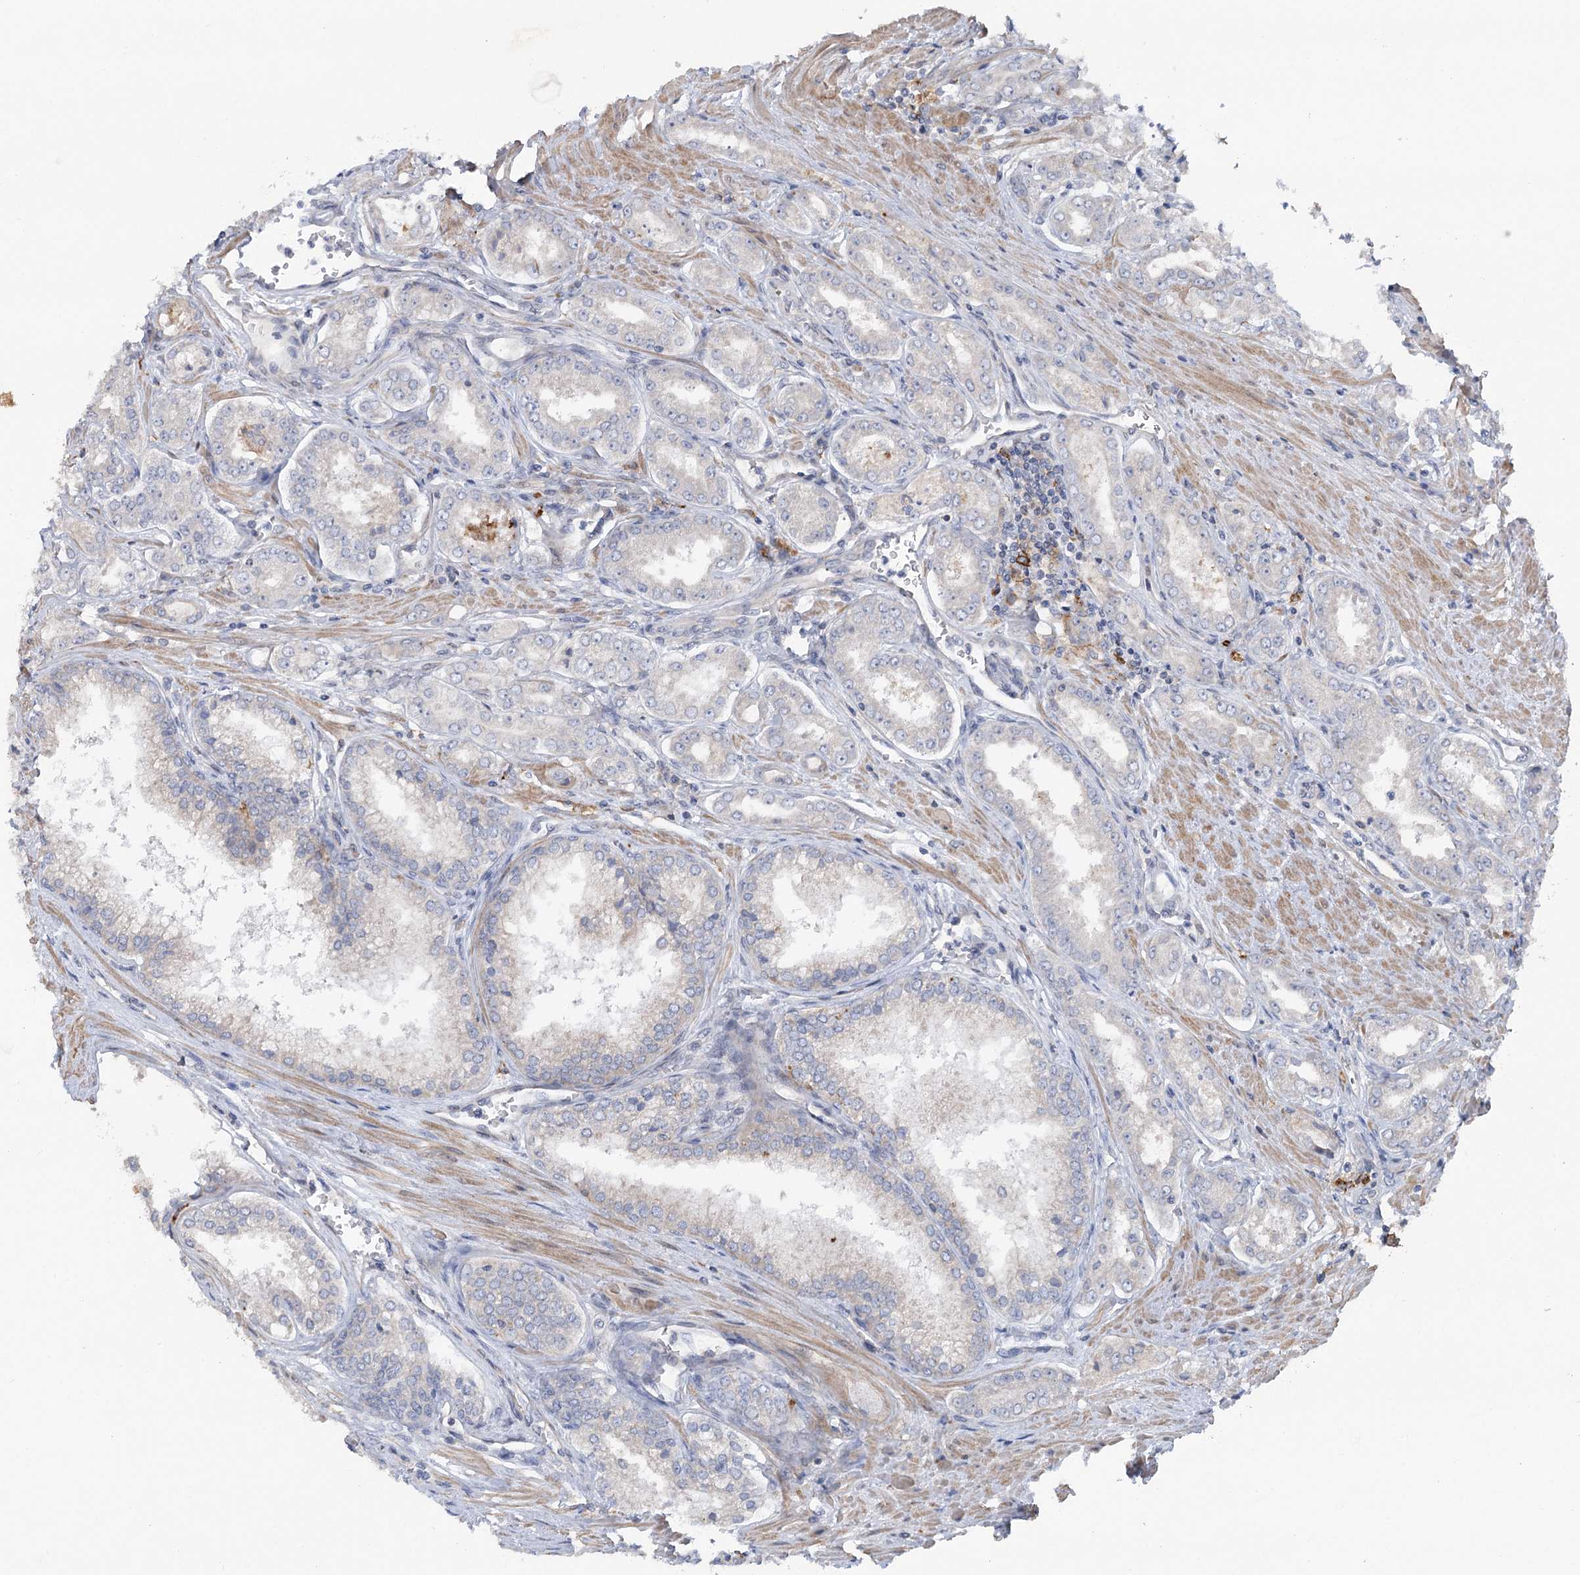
{"staining": {"intensity": "negative", "quantity": "none", "location": "none"}, "tissue": "prostate cancer", "cell_type": "Tumor cells", "image_type": "cancer", "snomed": [{"axis": "morphology", "description": "Adenocarcinoma, High grade"}, {"axis": "topography", "description": "Prostate"}], "caption": "Immunohistochemical staining of prostate cancer (high-grade adenocarcinoma) displays no significant positivity in tumor cells. (Stains: DAB (3,3'-diaminobenzidine) immunohistochemistry (IHC) with hematoxylin counter stain, Microscopy: brightfield microscopy at high magnification).", "gene": "SCN11A", "patient": {"sex": "male", "age": 72}}